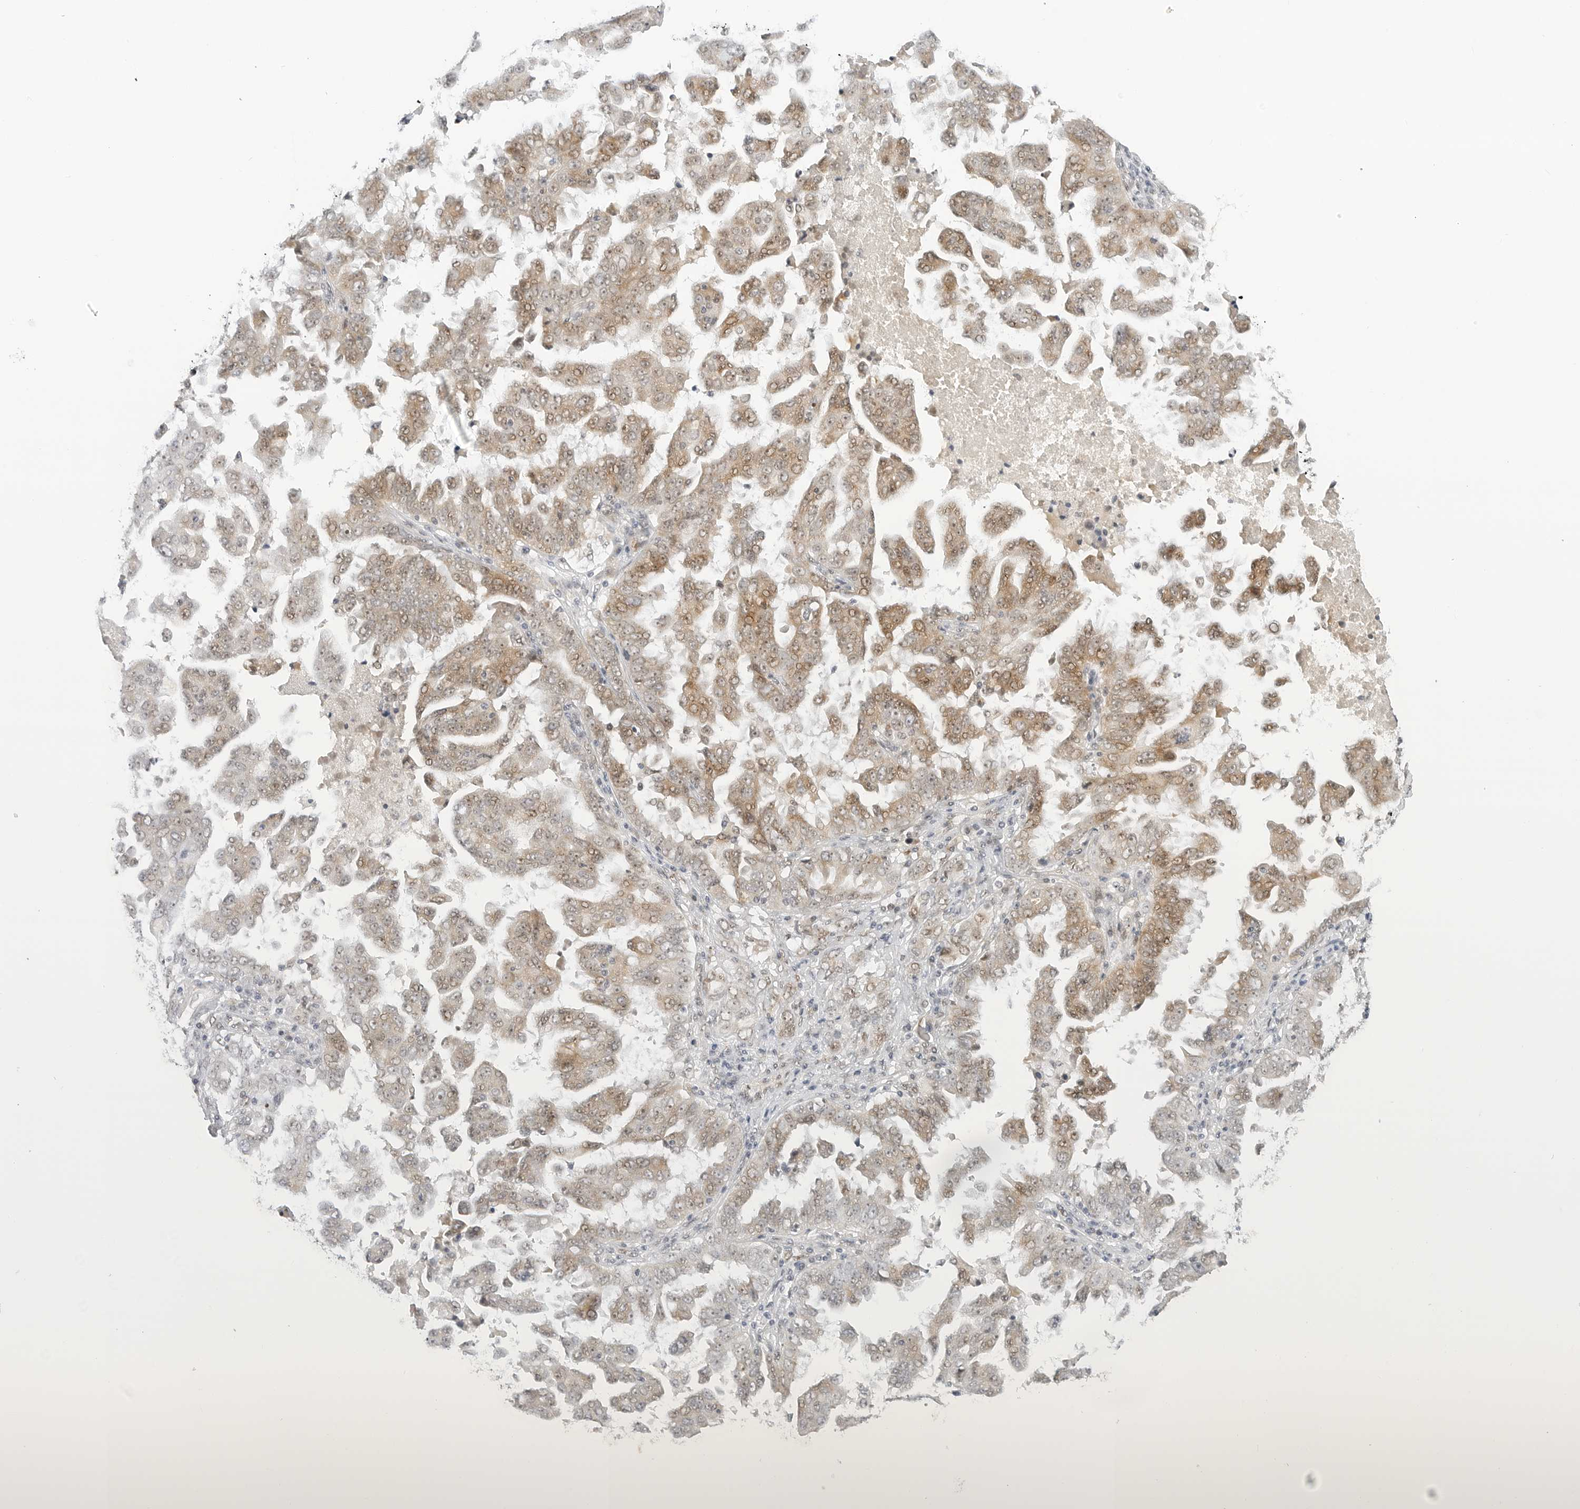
{"staining": {"intensity": "moderate", "quantity": ">75%", "location": "cytoplasmic/membranous,nuclear"}, "tissue": "ovarian cancer", "cell_type": "Tumor cells", "image_type": "cancer", "snomed": [{"axis": "morphology", "description": "Carcinoma, endometroid"}, {"axis": "topography", "description": "Ovary"}], "caption": "Immunohistochemistry (IHC) of ovarian cancer (endometroid carcinoma) exhibits medium levels of moderate cytoplasmic/membranous and nuclear positivity in approximately >75% of tumor cells.", "gene": "HIPK3", "patient": {"sex": "female", "age": 62}}